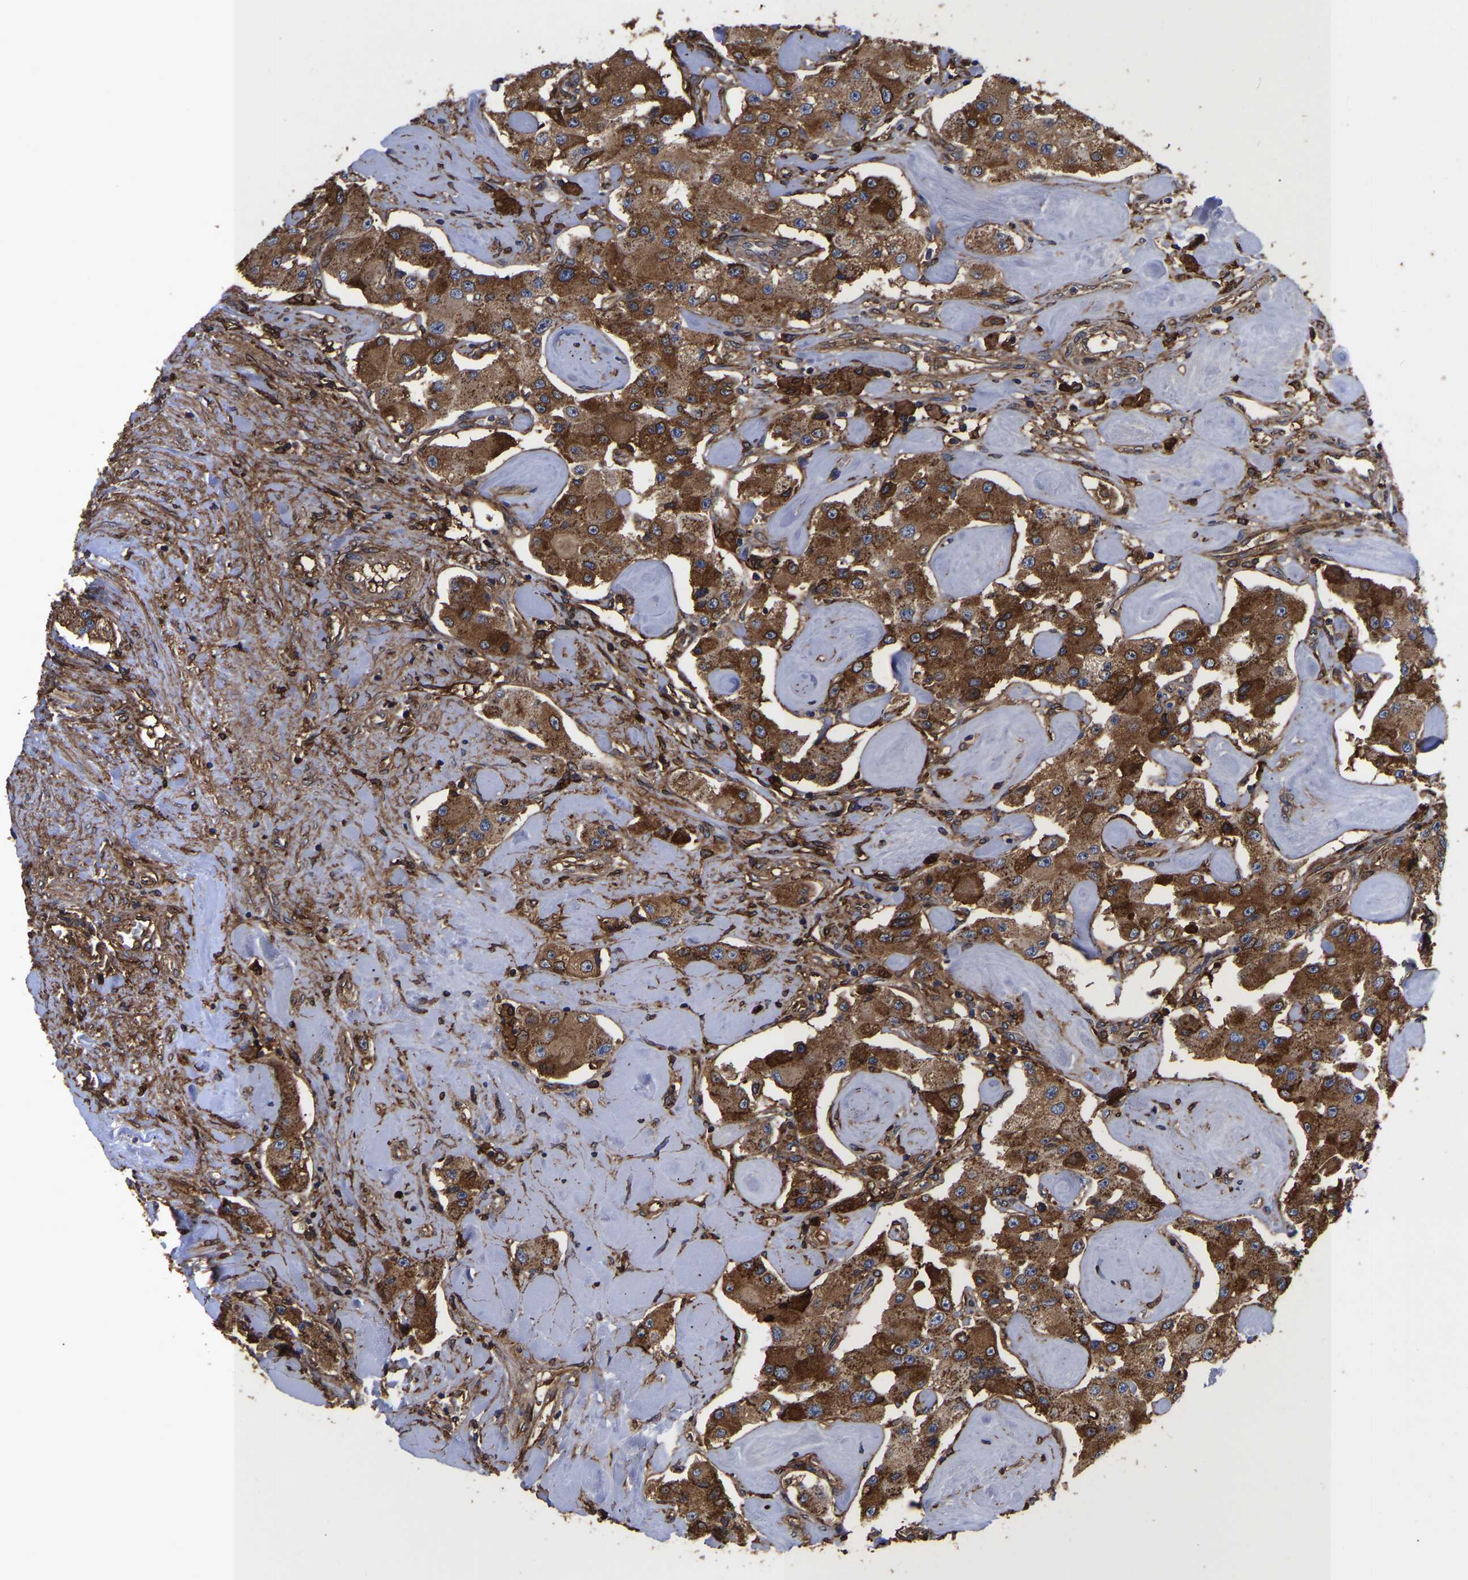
{"staining": {"intensity": "strong", "quantity": ">75%", "location": "cytoplasmic/membranous"}, "tissue": "carcinoid", "cell_type": "Tumor cells", "image_type": "cancer", "snomed": [{"axis": "morphology", "description": "Carcinoid, malignant, NOS"}, {"axis": "topography", "description": "Pancreas"}], "caption": "Carcinoid (malignant) tissue displays strong cytoplasmic/membranous expression in approximately >75% of tumor cells", "gene": "LIF", "patient": {"sex": "male", "age": 41}}